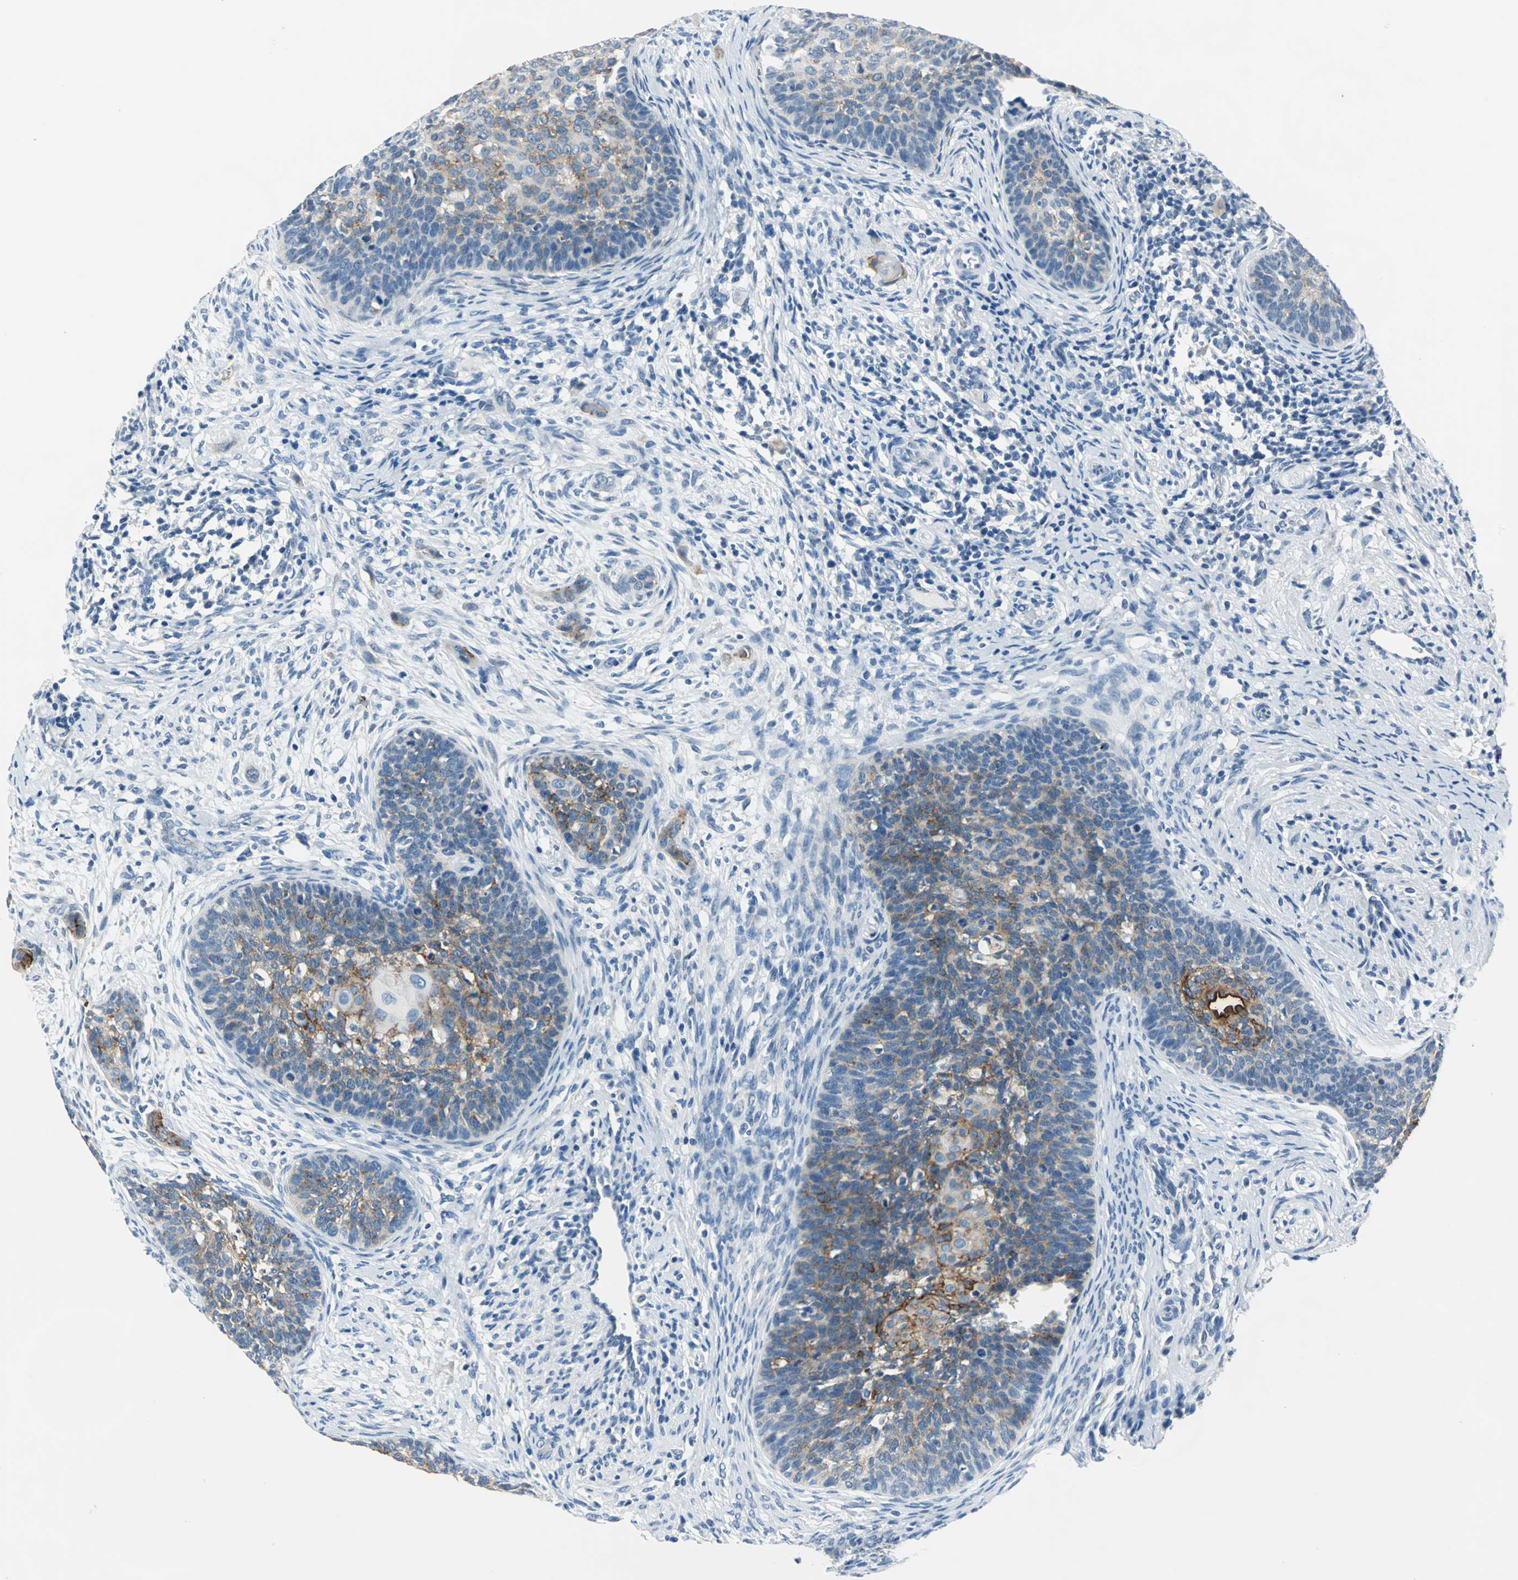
{"staining": {"intensity": "moderate", "quantity": "25%-75%", "location": "cytoplasmic/membranous"}, "tissue": "cervical cancer", "cell_type": "Tumor cells", "image_type": "cancer", "snomed": [{"axis": "morphology", "description": "Squamous cell carcinoma, NOS"}, {"axis": "topography", "description": "Cervix"}], "caption": "Immunohistochemical staining of cervical cancer reveals medium levels of moderate cytoplasmic/membranous expression in about 25%-75% of tumor cells.", "gene": "MUC4", "patient": {"sex": "female", "age": 33}}